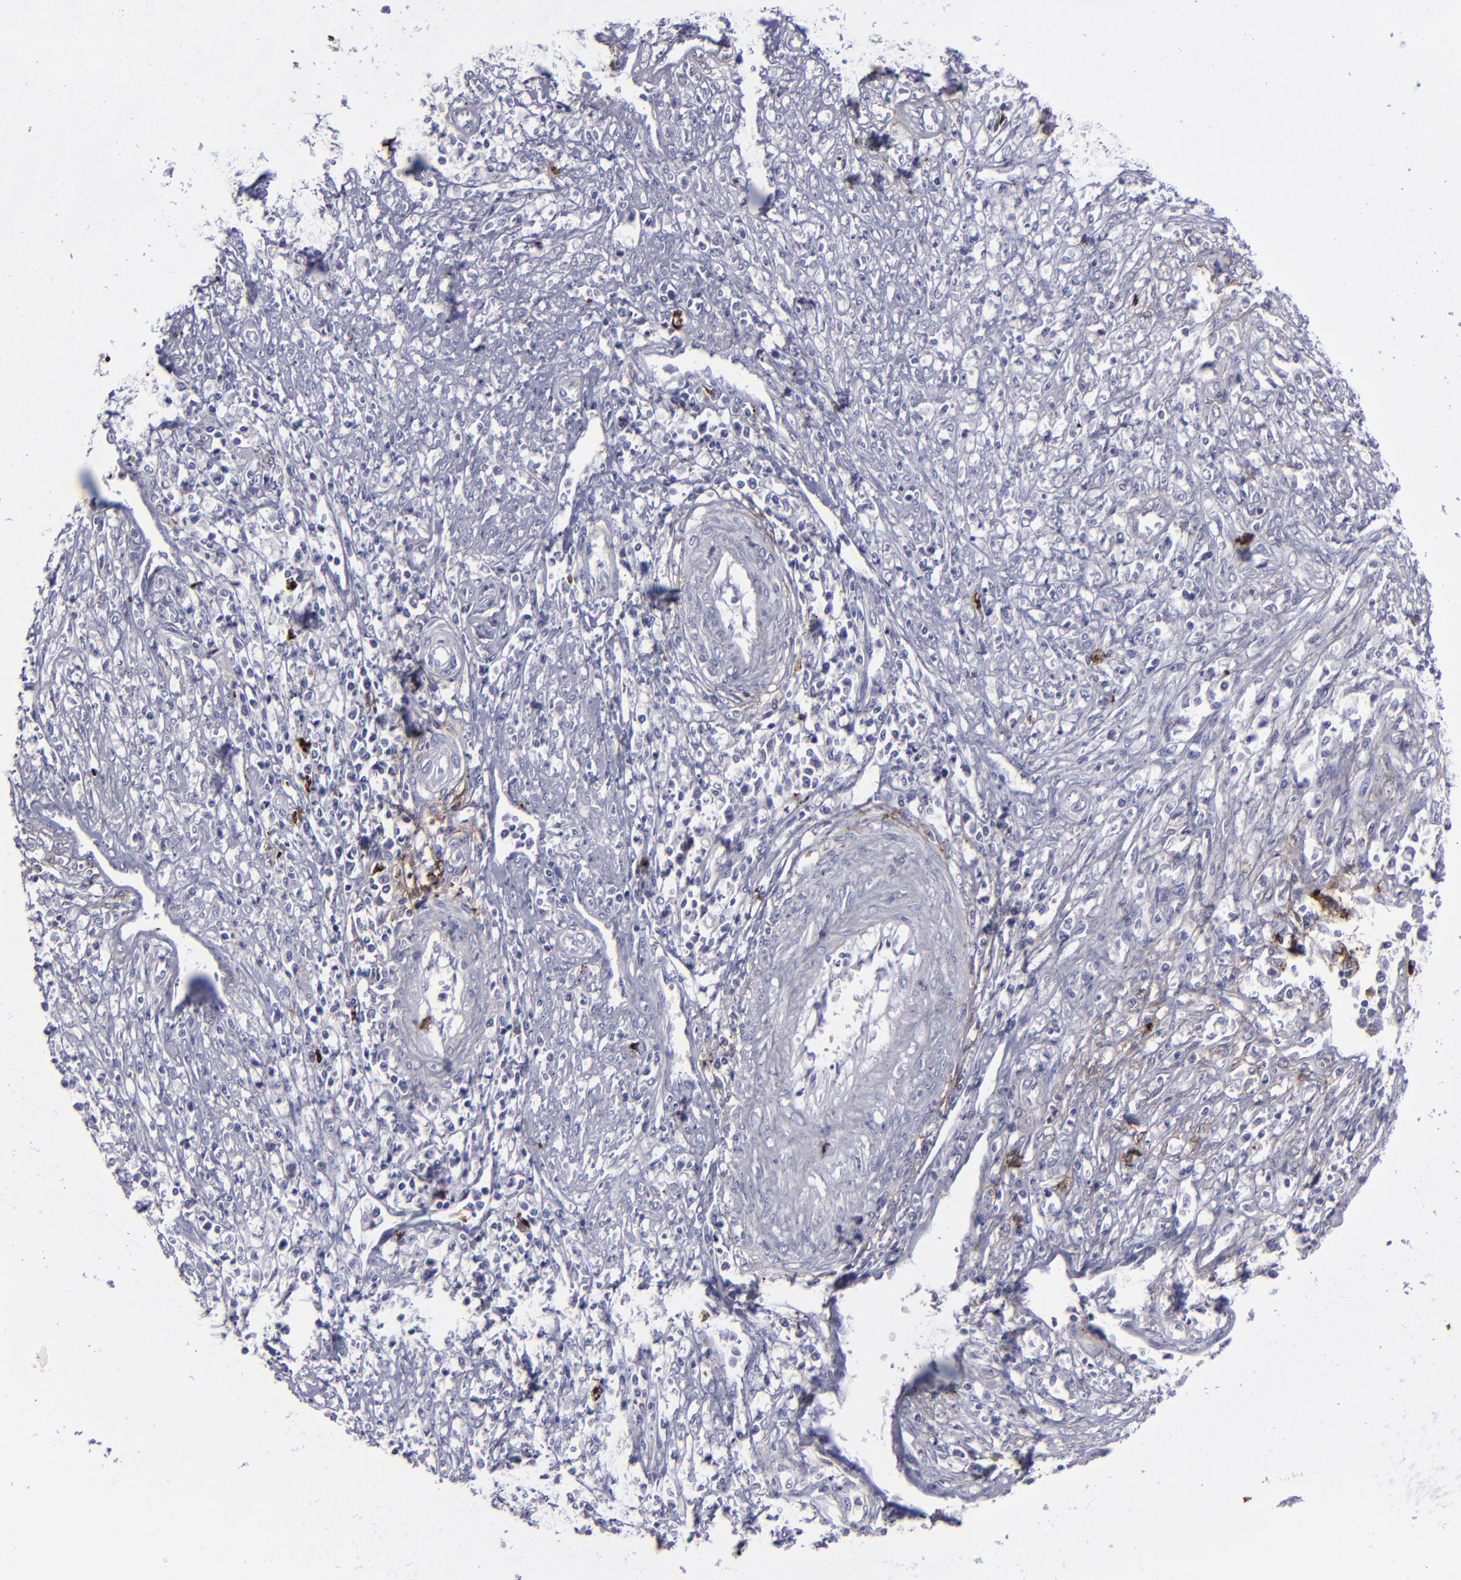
{"staining": {"intensity": "negative", "quantity": "none", "location": "none"}, "tissue": "cervical cancer", "cell_type": "Tumor cells", "image_type": "cancer", "snomed": [{"axis": "morphology", "description": "Adenocarcinoma, NOS"}, {"axis": "topography", "description": "Cervix"}], "caption": "A histopathology image of human cervical cancer (adenocarcinoma) is negative for staining in tumor cells.", "gene": "ANPEP", "patient": {"sex": "female", "age": 36}}